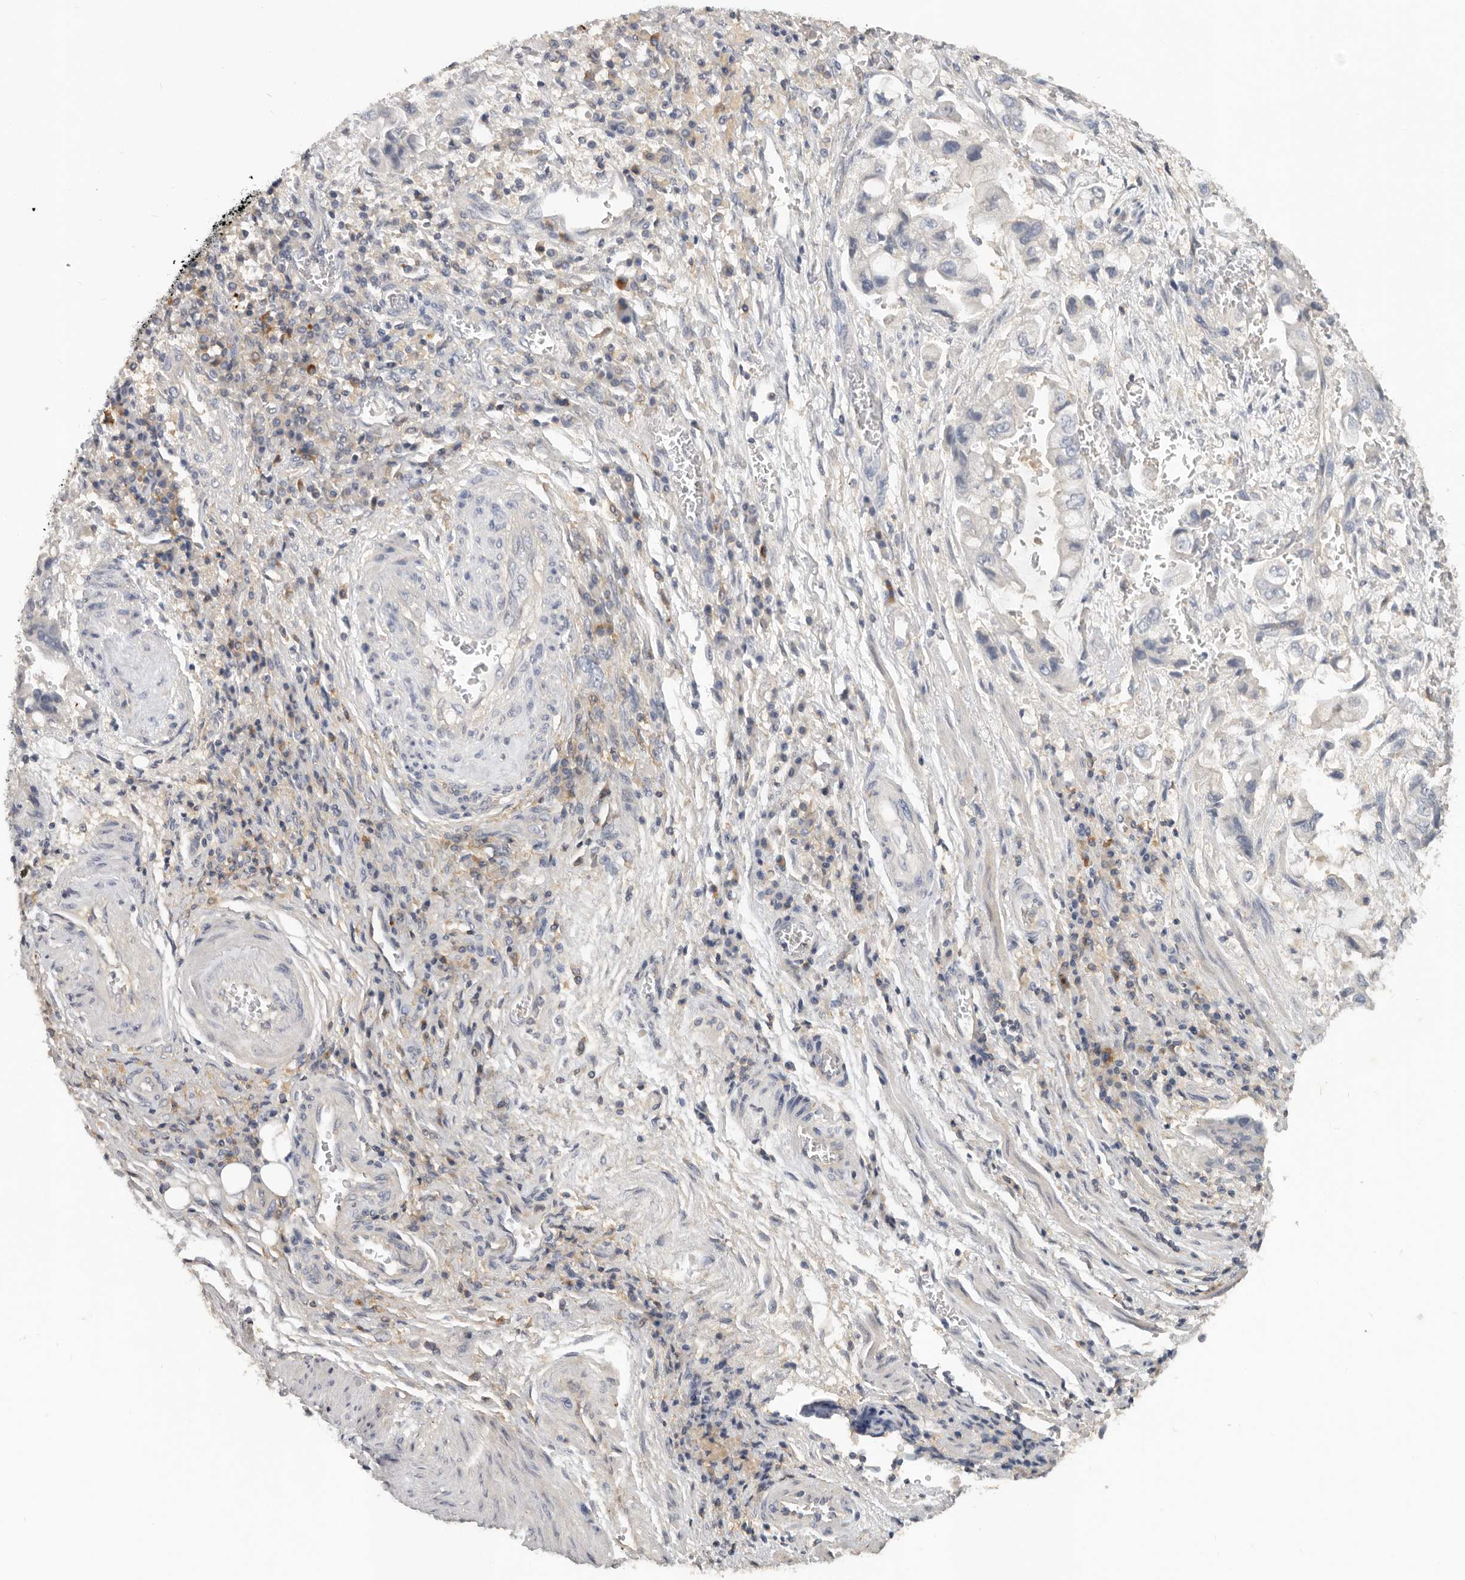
{"staining": {"intensity": "negative", "quantity": "none", "location": "none"}, "tissue": "stomach cancer", "cell_type": "Tumor cells", "image_type": "cancer", "snomed": [{"axis": "morphology", "description": "Adenocarcinoma, NOS"}, {"axis": "topography", "description": "Stomach"}], "caption": "Immunohistochemistry of stomach cancer (adenocarcinoma) demonstrates no expression in tumor cells.", "gene": "WDTC1", "patient": {"sex": "male", "age": 62}}